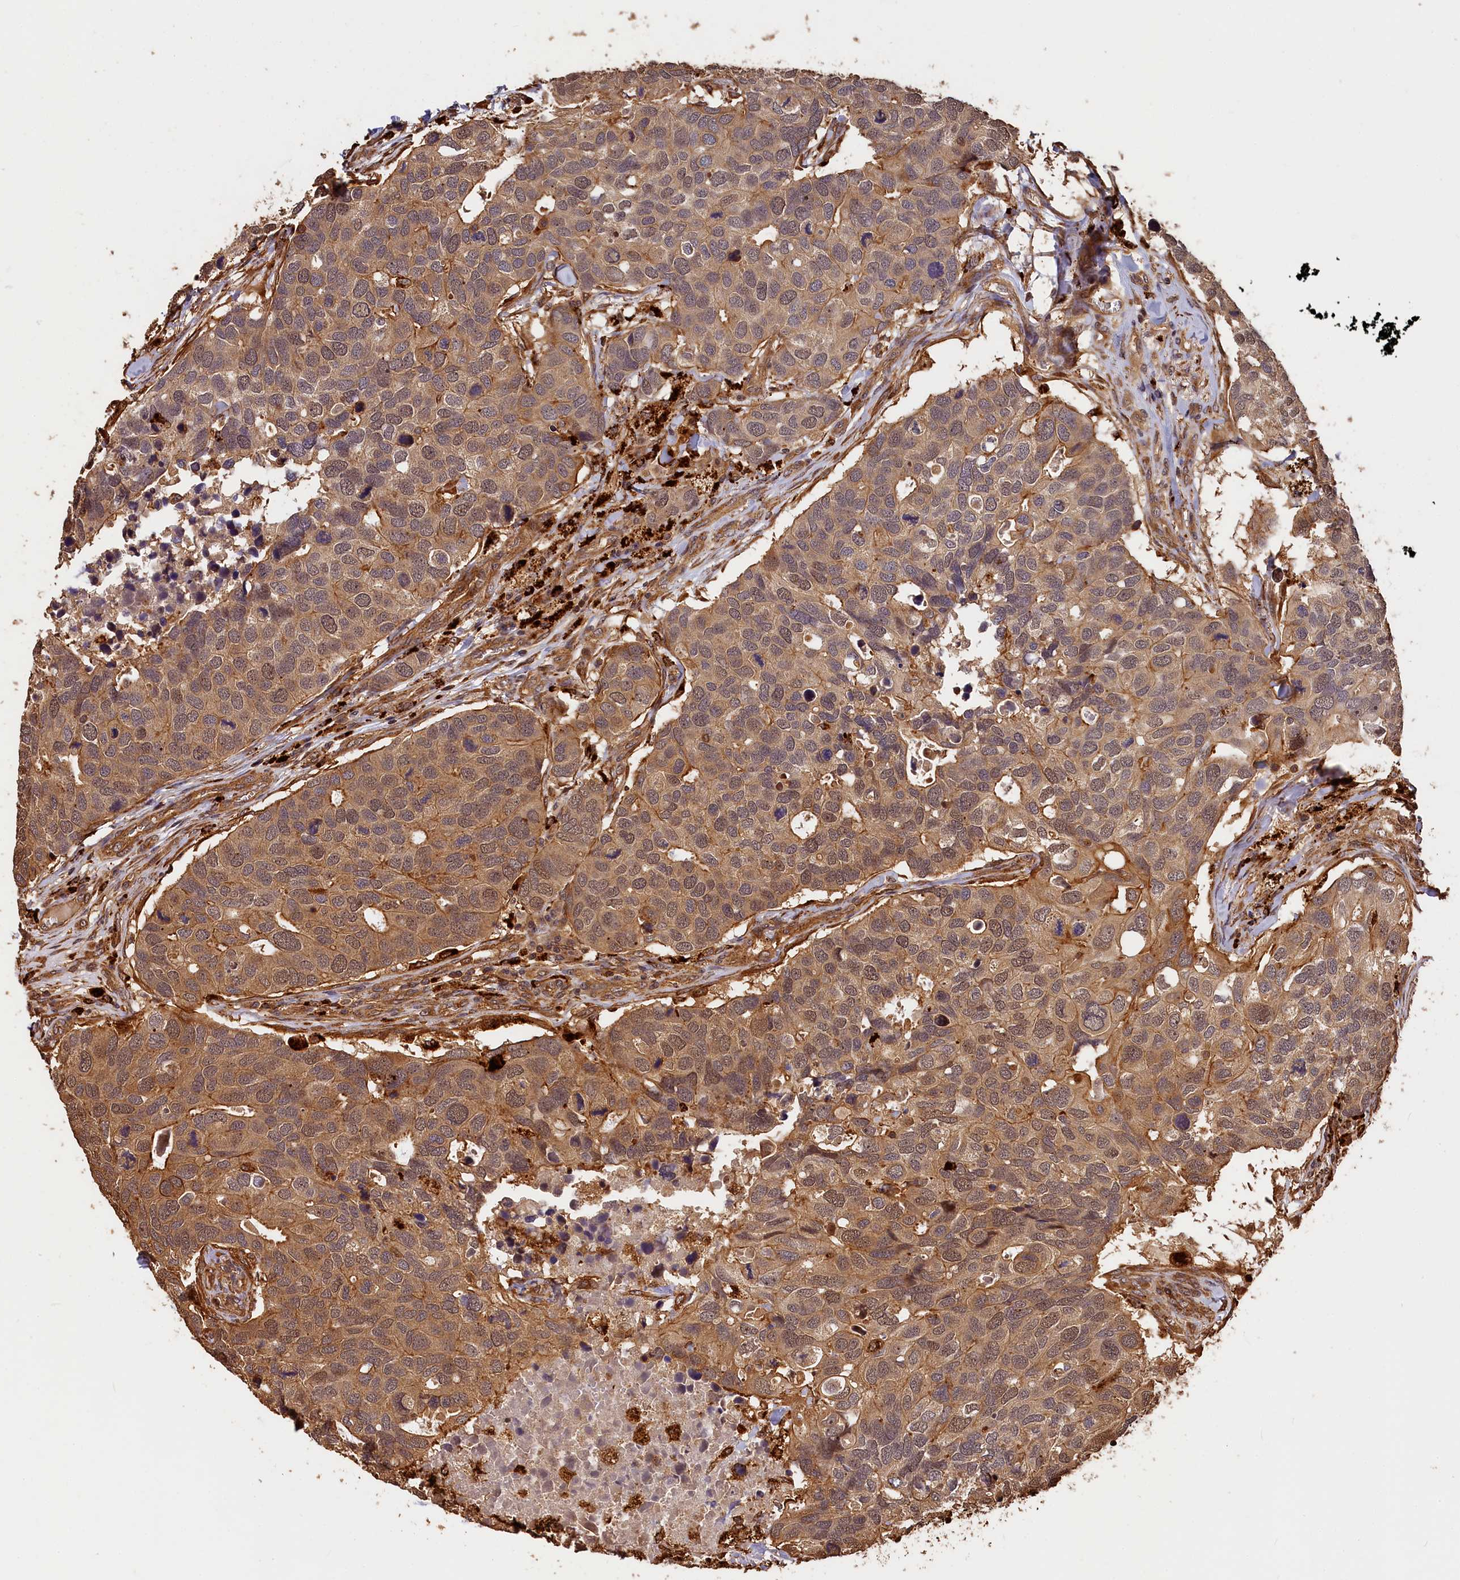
{"staining": {"intensity": "moderate", "quantity": ">75%", "location": "cytoplasmic/membranous,nuclear"}, "tissue": "breast cancer", "cell_type": "Tumor cells", "image_type": "cancer", "snomed": [{"axis": "morphology", "description": "Duct carcinoma"}, {"axis": "topography", "description": "Breast"}], "caption": "Breast intraductal carcinoma was stained to show a protein in brown. There is medium levels of moderate cytoplasmic/membranous and nuclear positivity in approximately >75% of tumor cells.", "gene": "MMP15", "patient": {"sex": "female", "age": 83}}